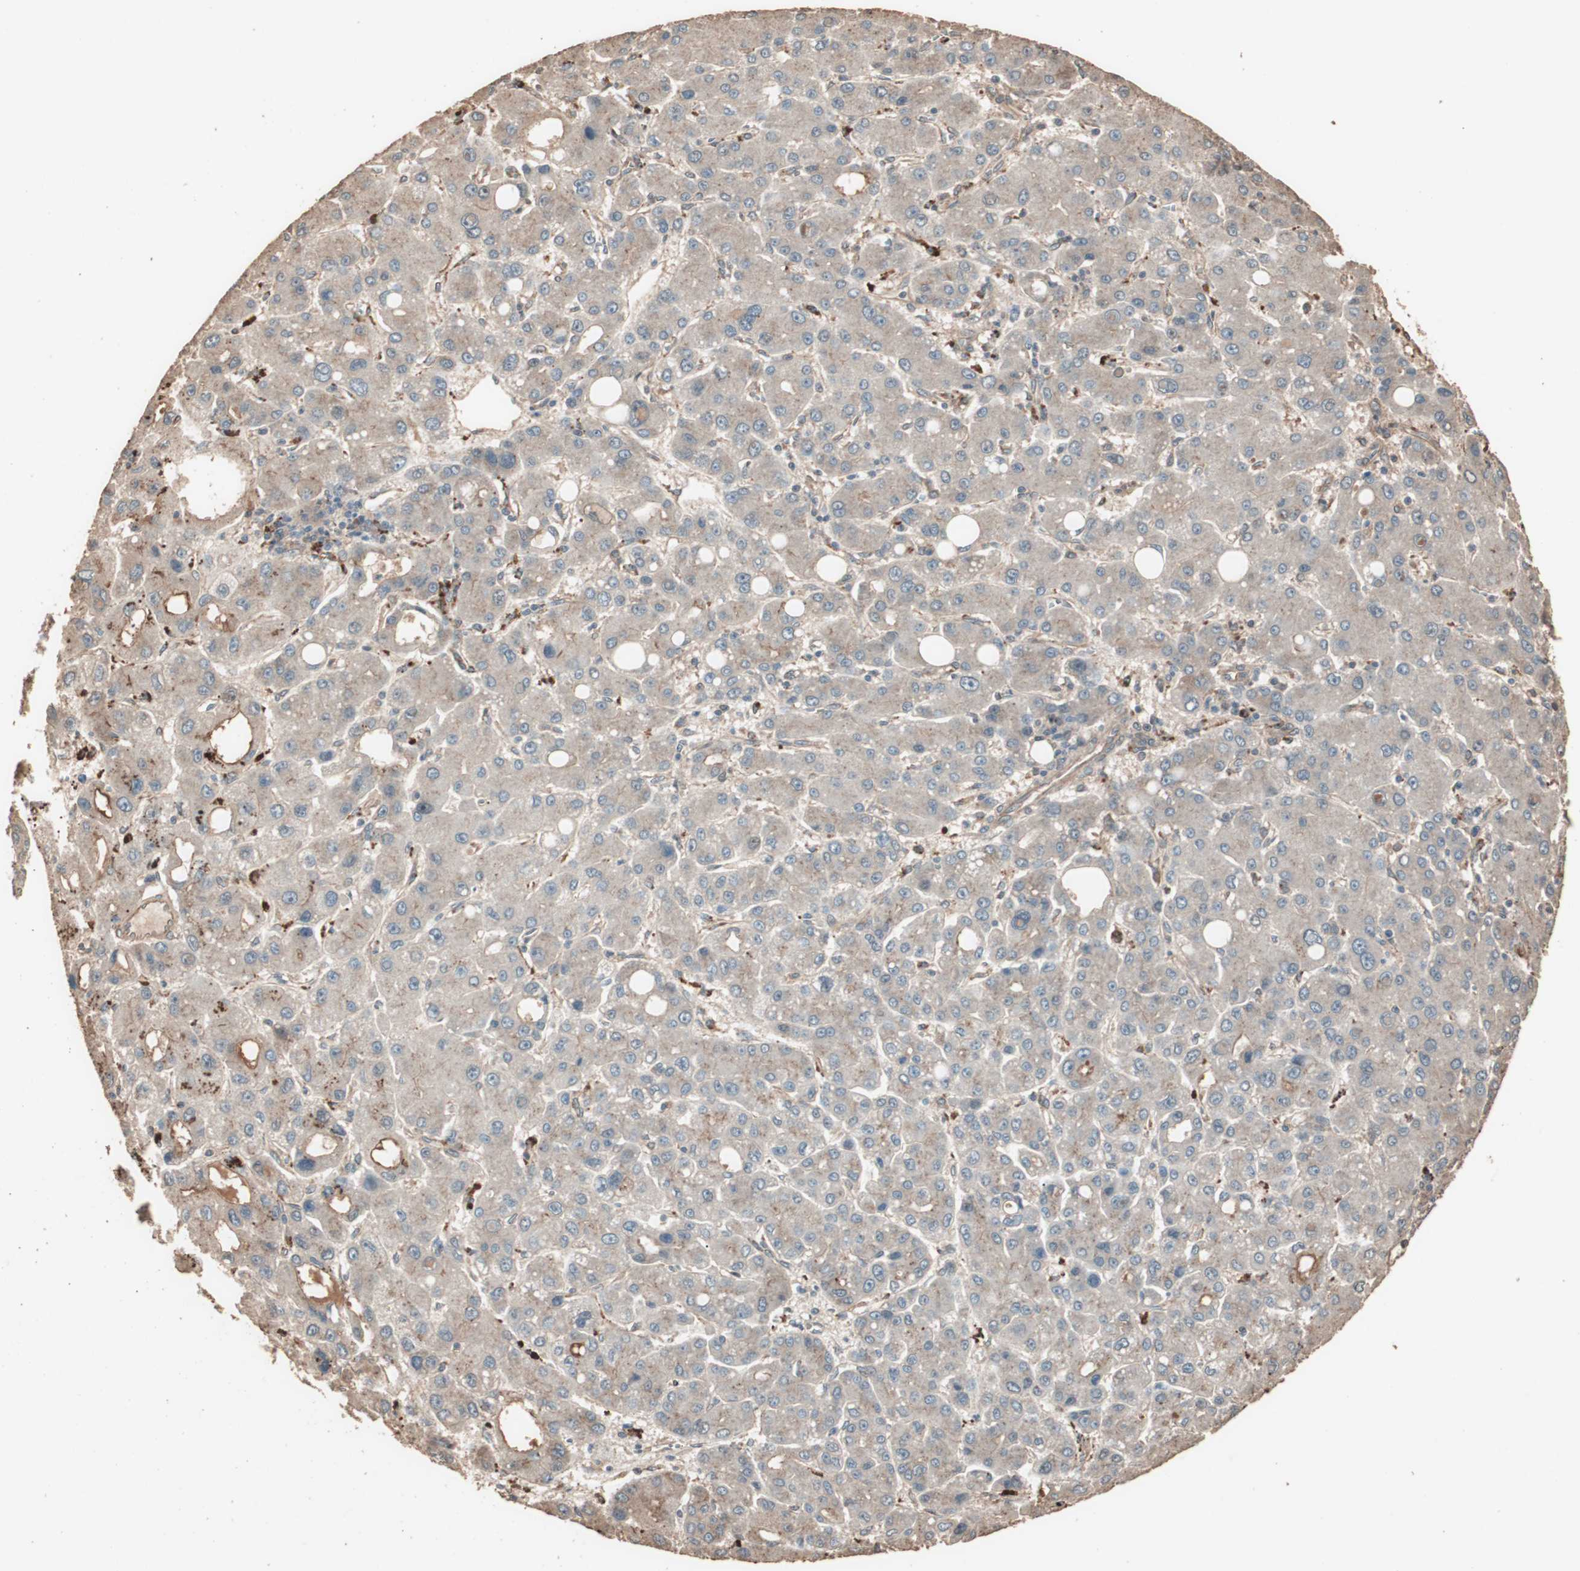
{"staining": {"intensity": "weak", "quantity": ">75%", "location": "cytoplasmic/membranous"}, "tissue": "liver cancer", "cell_type": "Tumor cells", "image_type": "cancer", "snomed": [{"axis": "morphology", "description": "Carcinoma, Hepatocellular, NOS"}, {"axis": "topography", "description": "Liver"}], "caption": "The immunohistochemical stain labels weak cytoplasmic/membranous expression in tumor cells of hepatocellular carcinoma (liver) tissue.", "gene": "CCN4", "patient": {"sex": "male", "age": 55}}